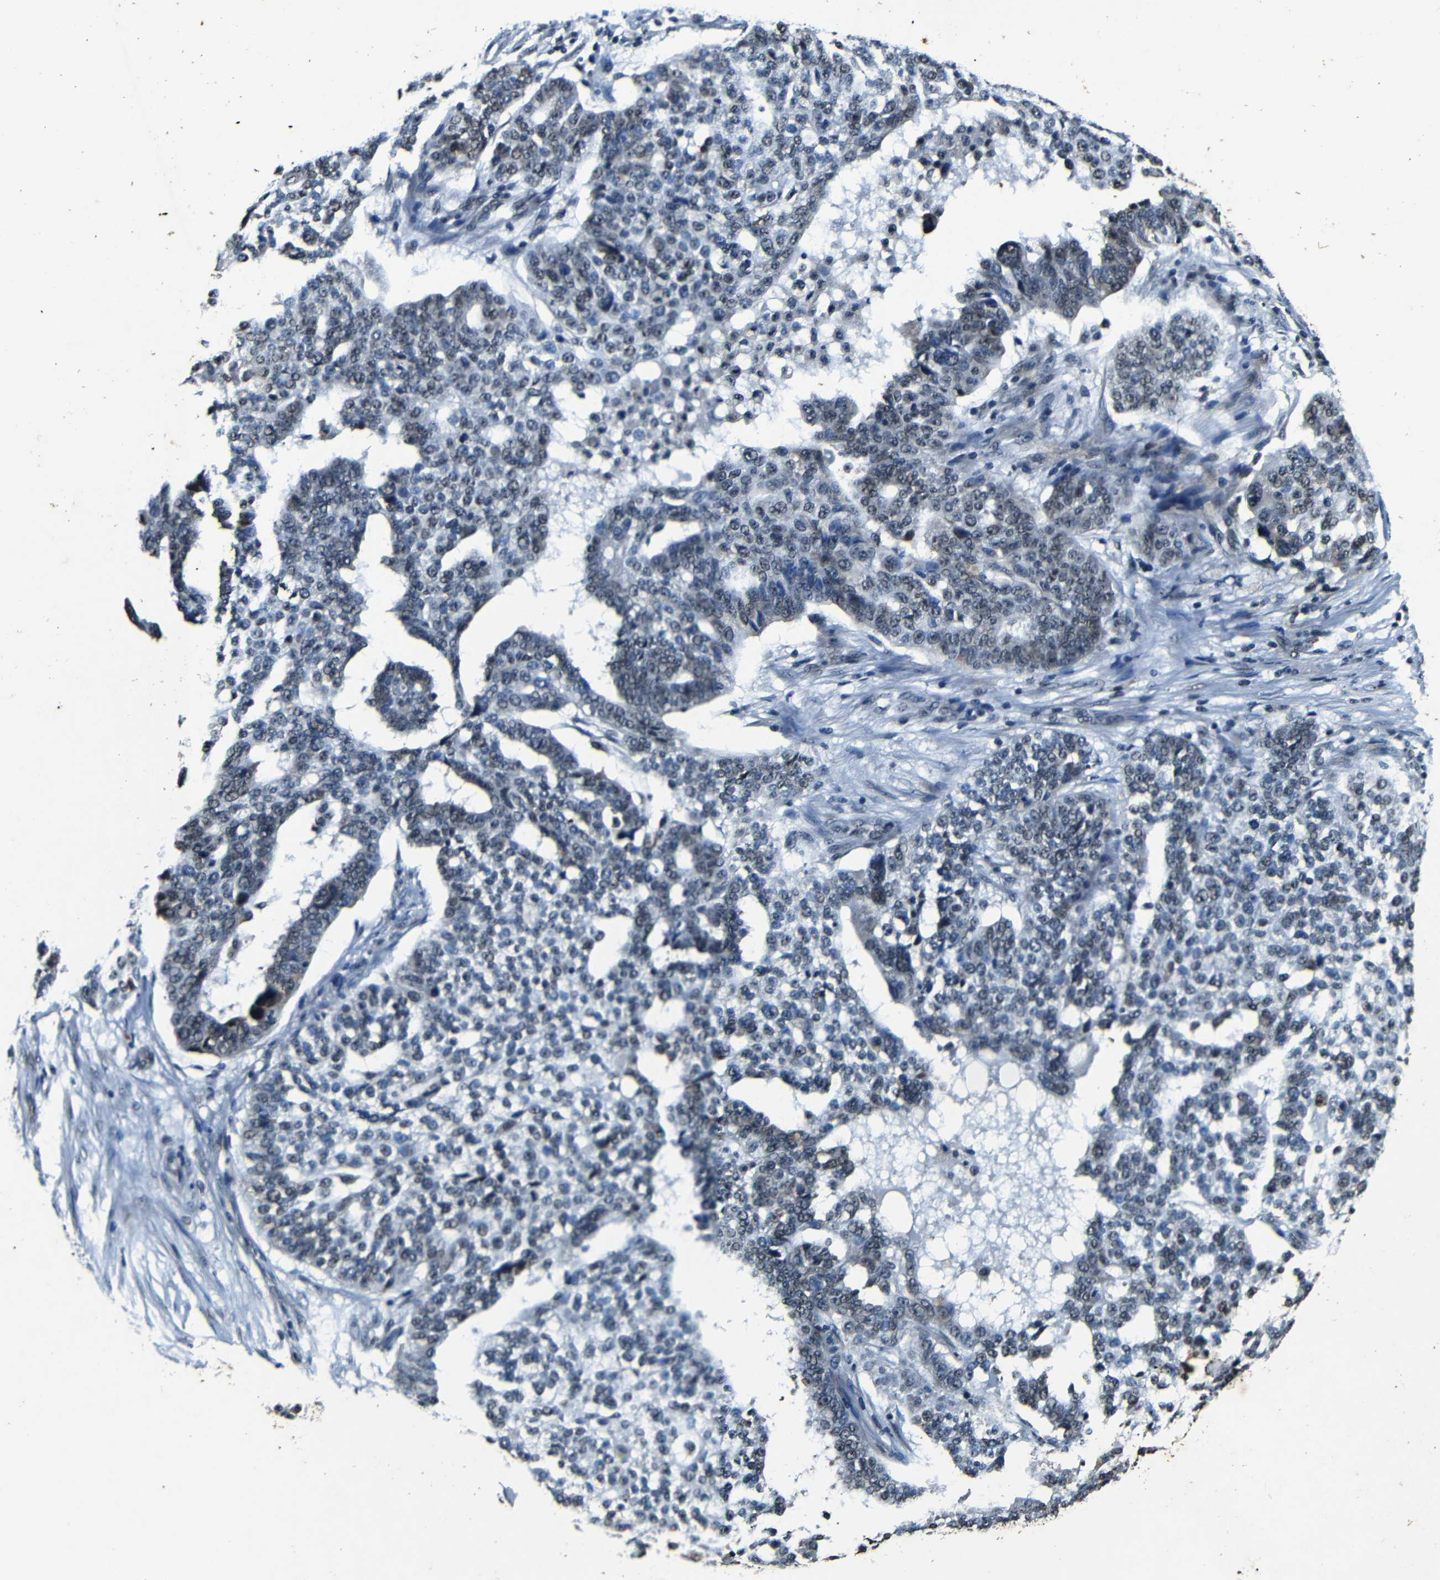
{"staining": {"intensity": "weak", "quantity": "<25%", "location": "nuclear"}, "tissue": "ovarian cancer", "cell_type": "Tumor cells", "image_type": "cancer", "snomed": [{"axis": "morphology", "description": "Cystadenocarcinoma, serous, NOS"}, {"axis": "topography", "description": "Ovary"}], "caption": "This histopathology image is of serous cystadenocarcinoma (ovarian) stained with immunohistochemistry (IHC) to label a protein in brown with the nuclei are counter-stained blue. There is no expression in tumor cells.", "gene": "FOXD4", "patient": {"sex": "female", "age": 59}}